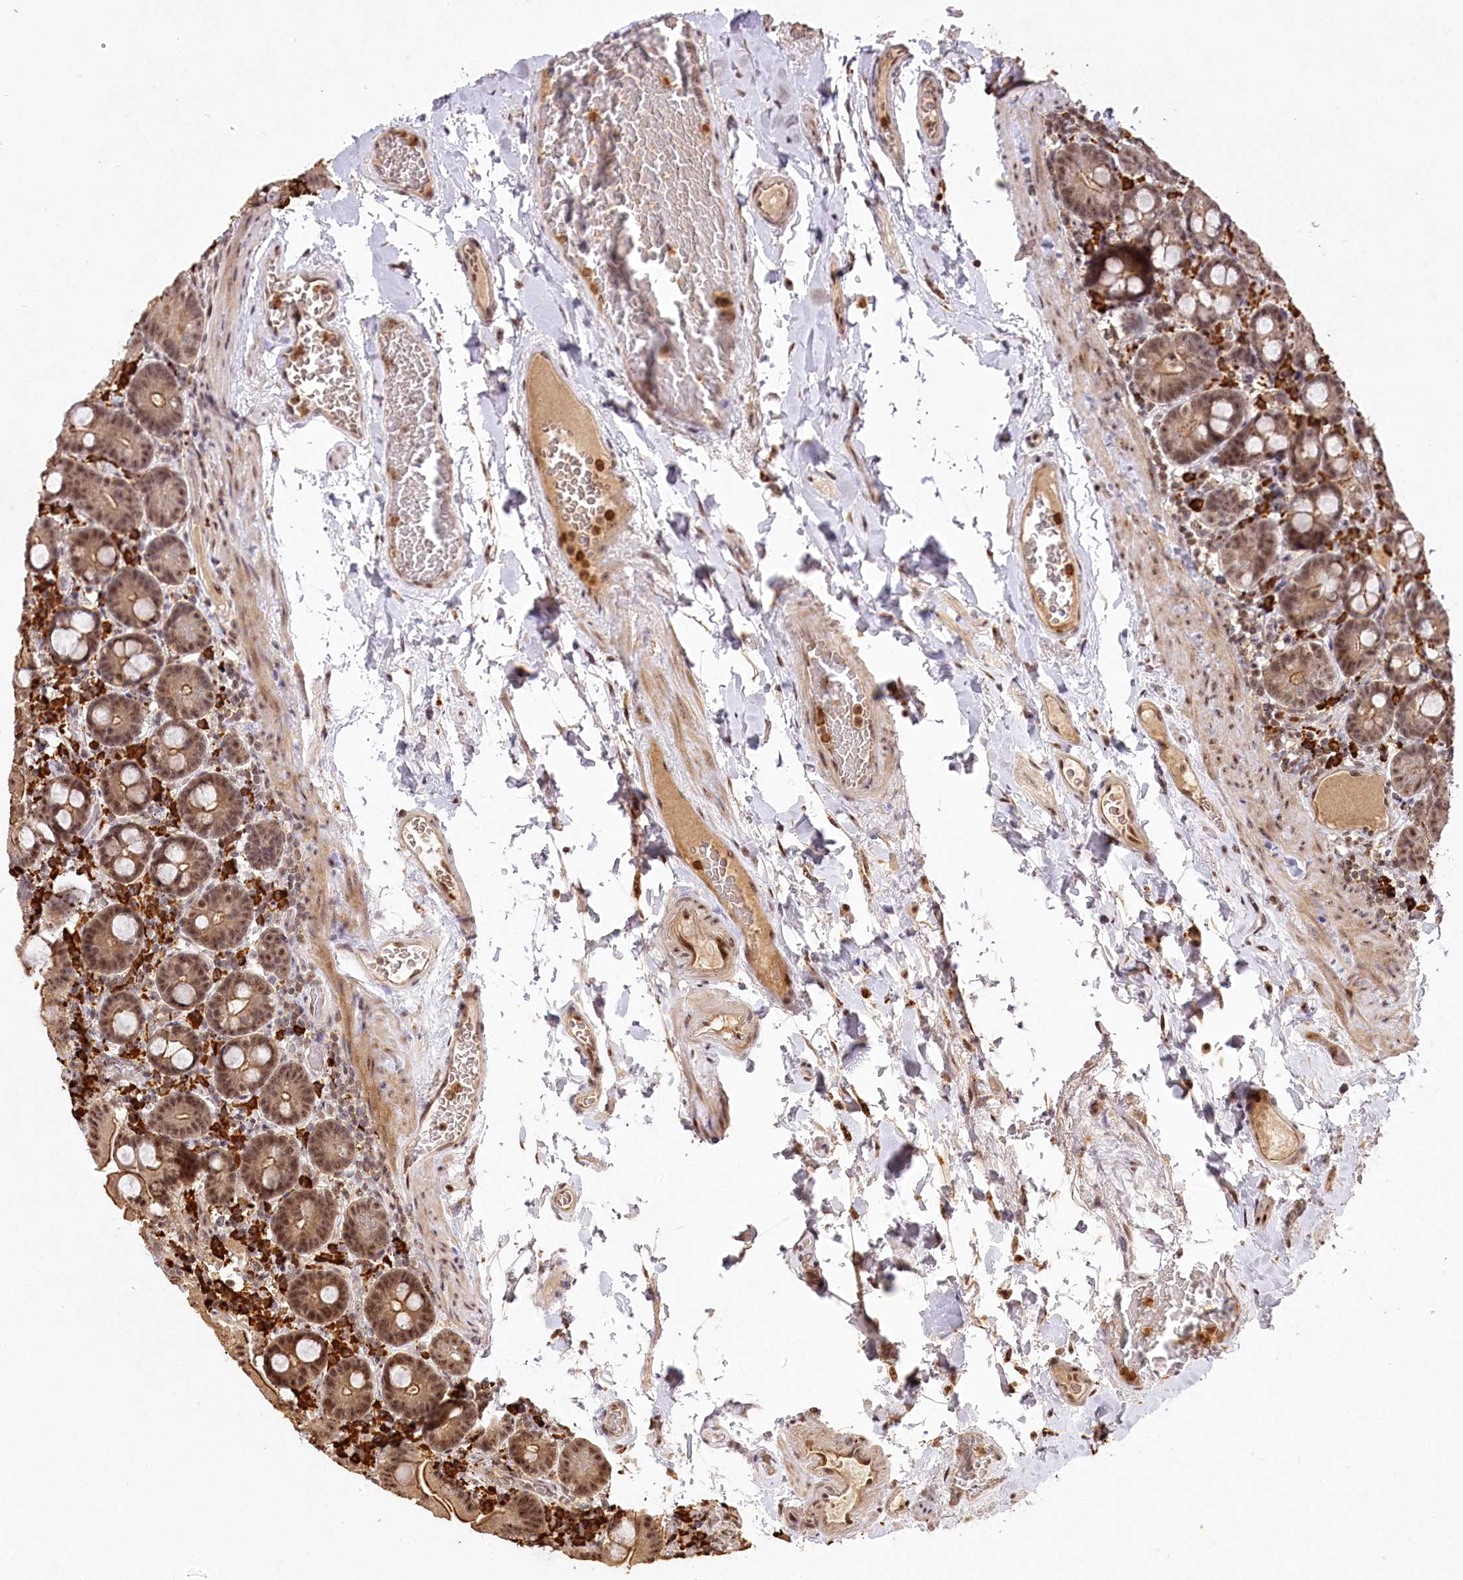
{"staining": {"intensity": "moderate", "quantity": ">75%", "location": "cytoplasmic/membranous,nuclear"}, "tissue": "duodenum", "cell_type": "Glandular cells", "image_type": "normal", "snomed": [{"axis": "morphology", "description": "Normal tissue, NOS"}, {"axis": "topography", "description": "Duodenum"}], "caption": "Immunohistochemical staining of unremarkable duodenum exhibits >75% levels of moderate cytoplasmic/membranous,nuclear protein staining in approximately >75% of glandular cells.", "gene": "PYROXD1", "patient": {"sex": "male", "age": 55}}